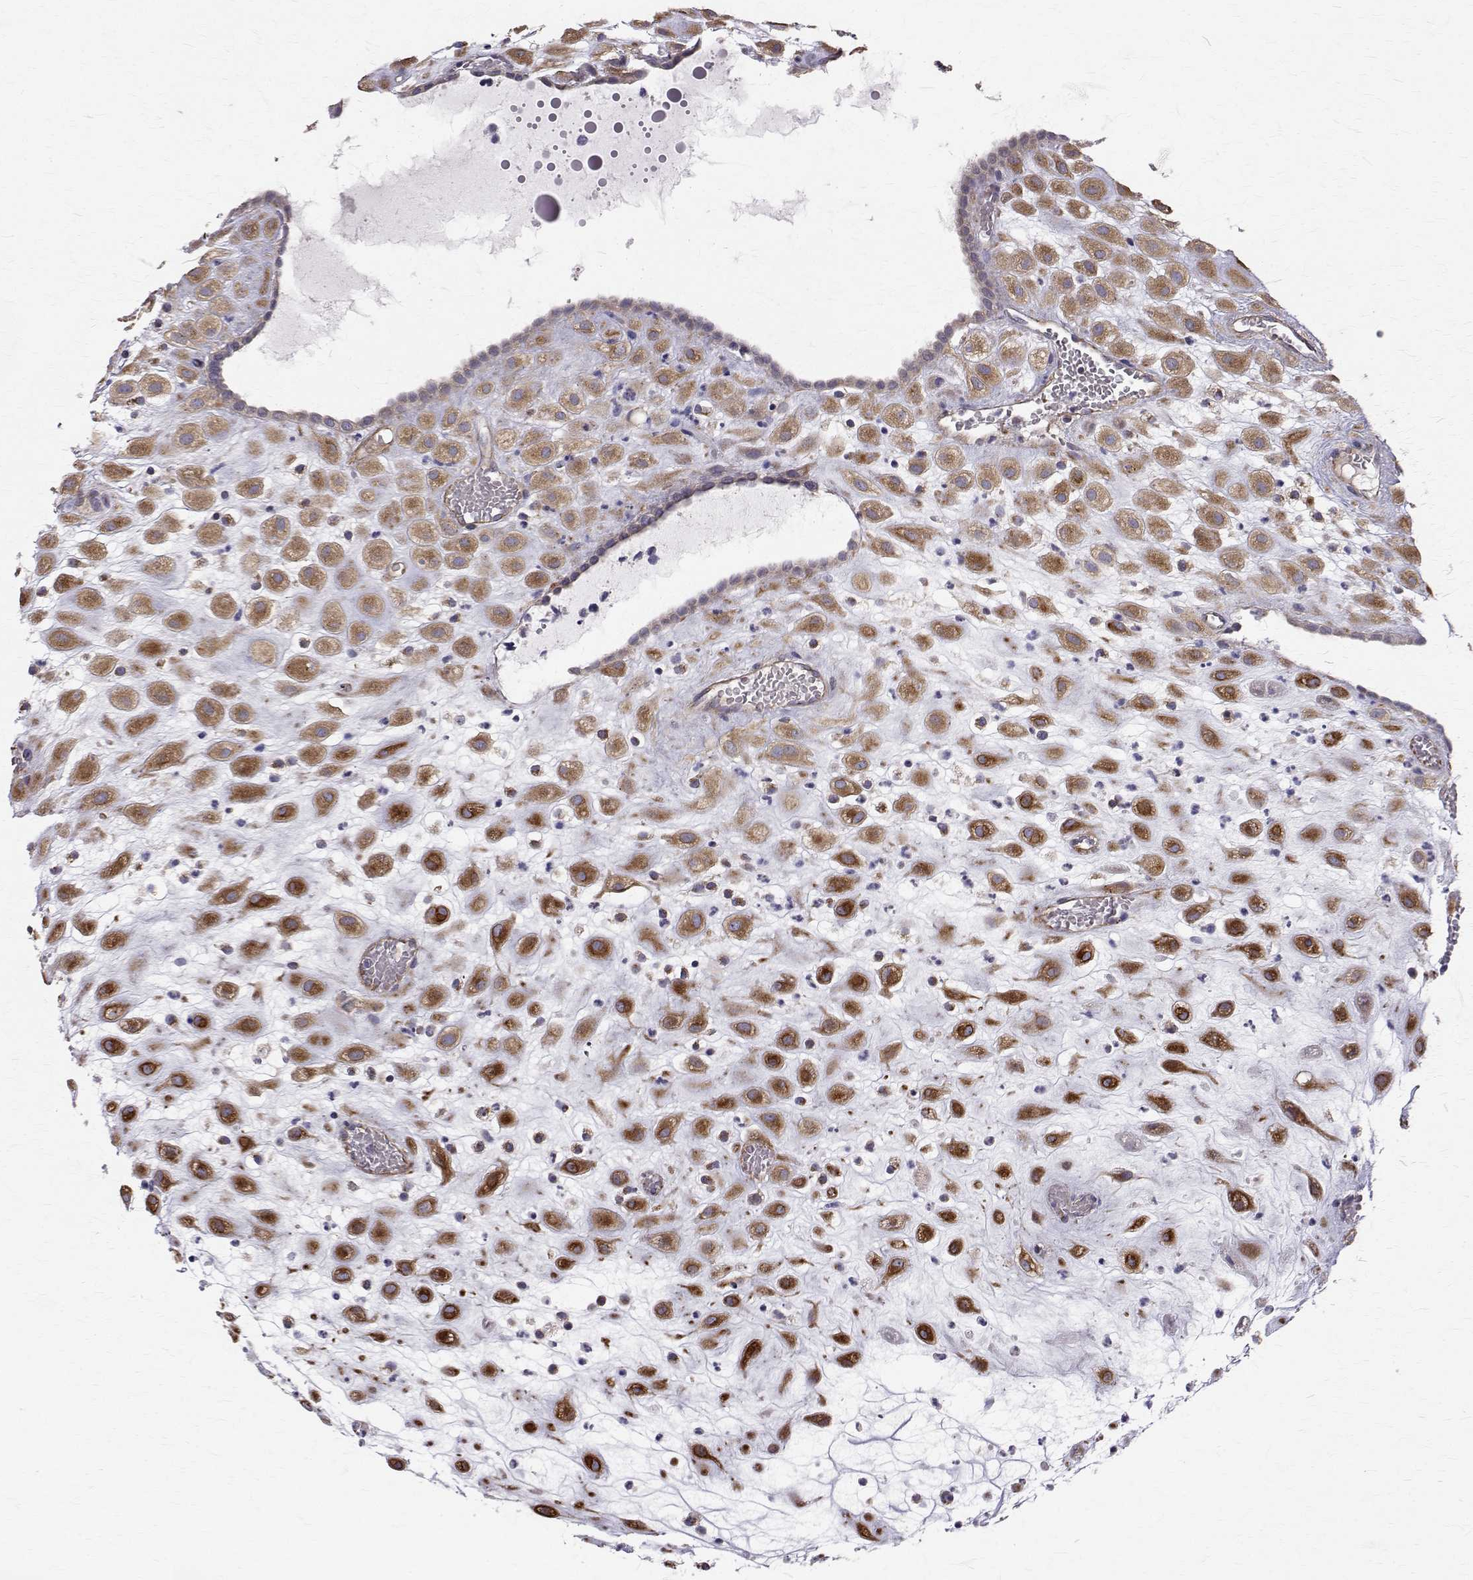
{"staining": {"intensity": "moderate", "quantity": ">75%", "location": "cytoplasmic/membranous"}, "tissue": "placenta", "cell_type": "Decidual cells", "image_type": "normal", "snomed": [{"axis": "morphology", "description": "Normal tissue, NOS"}, {"axis": "topography", "description": "Placenta"}], "caption": "This image reveals IHC staining of benign human placenta, with medium moderate cytoplasmic/membranous positivity in about >75% of decidual cells.", "gene": "ARFGAP1", "patient": {"sex": "female", "age": 24}}